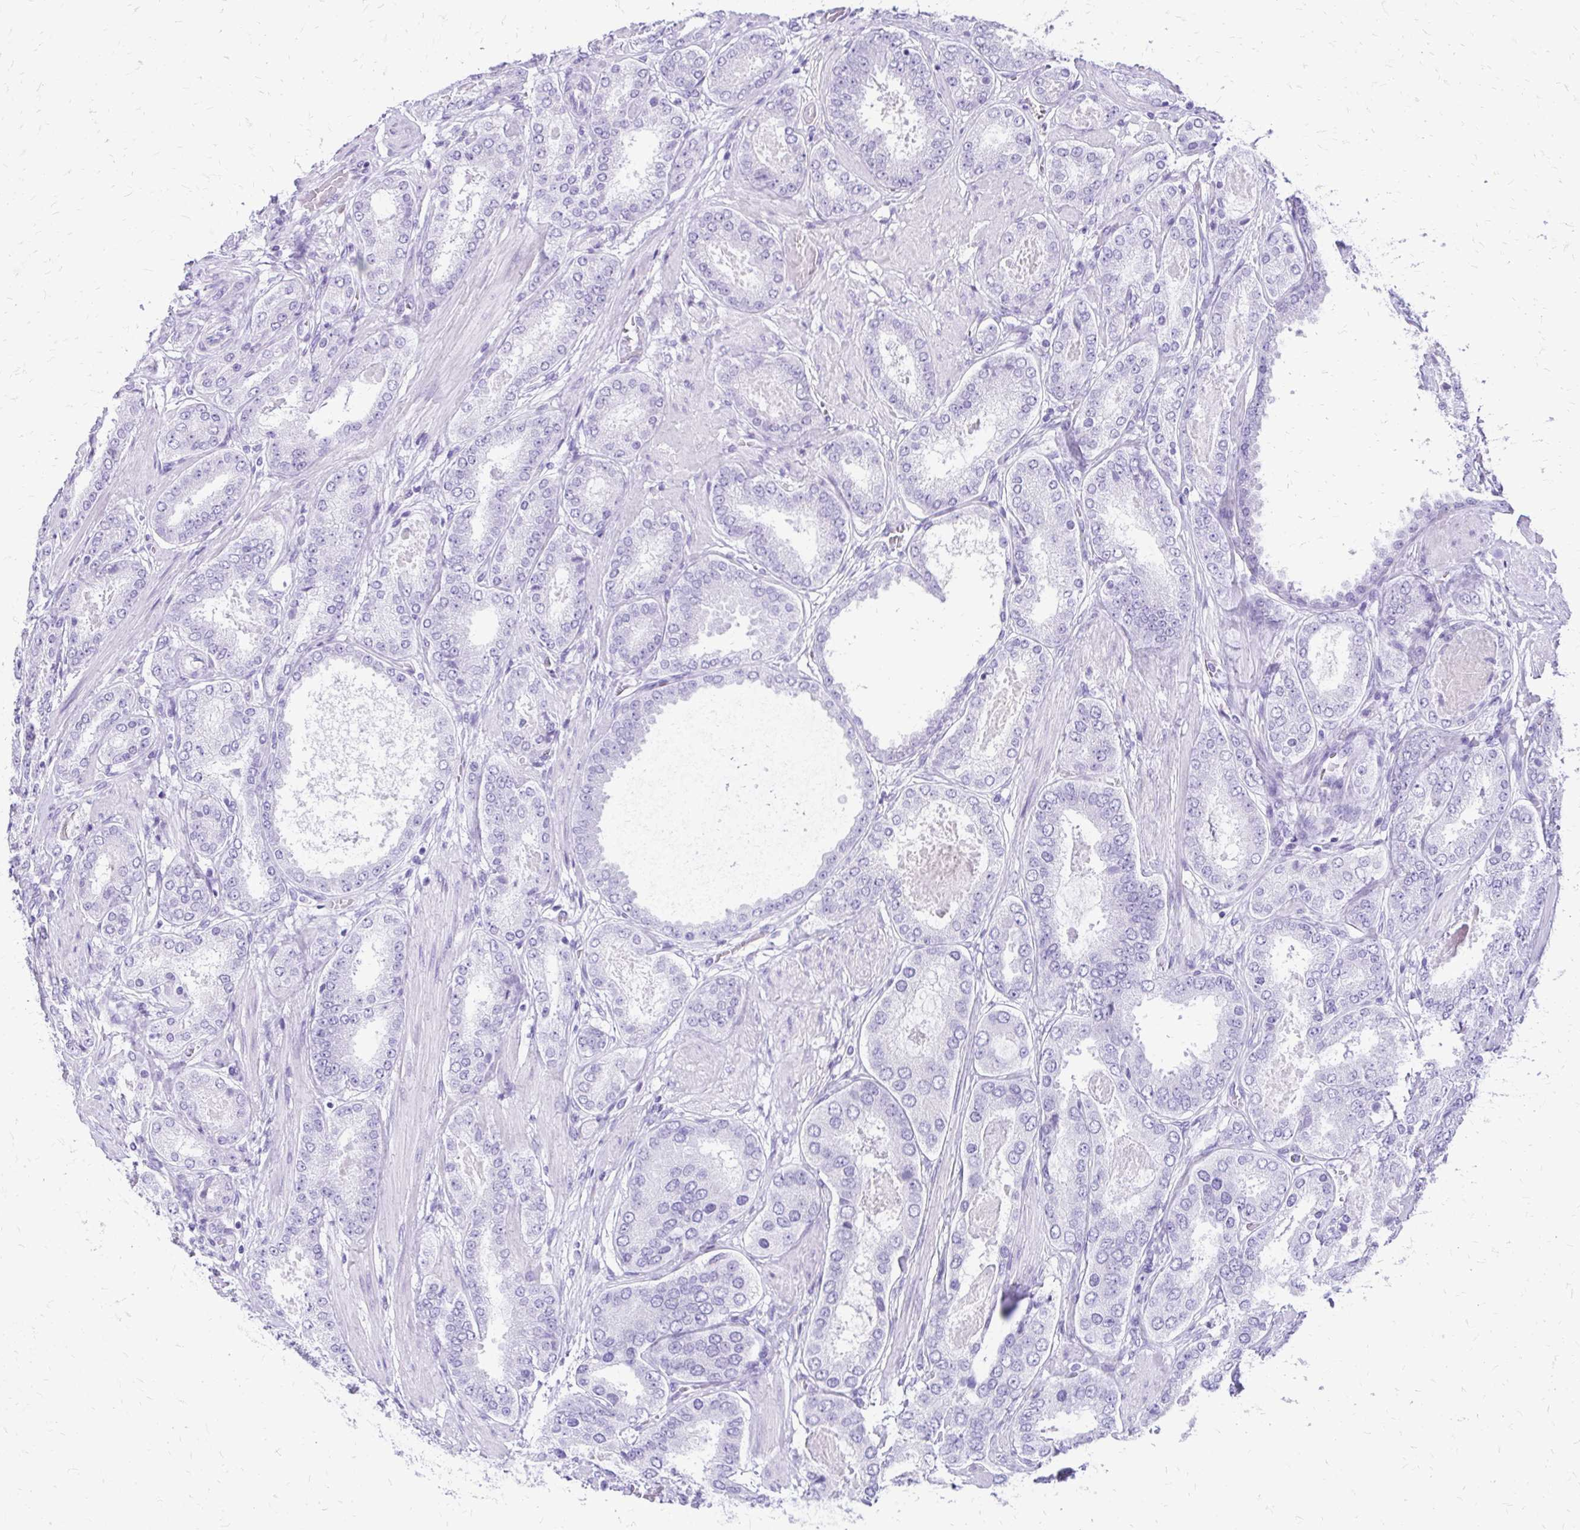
{"staining": {"intensity": "negative", "quantity": "none", "location": "none"}, "tissue": "prostate cancer", "cell_type": "Tumor cells", "image_type": "cancer", "snomed": [{"axis": "morphology", "description": "Adenocarcinoma, High grade"}, {"axis": "topography", "description": "Prostate"}], "caption": "Tumor cells show no significant positivity in prostate cancer.", "gene": "SLC32A1", "patient": {"sex": "male", "age": 63}}